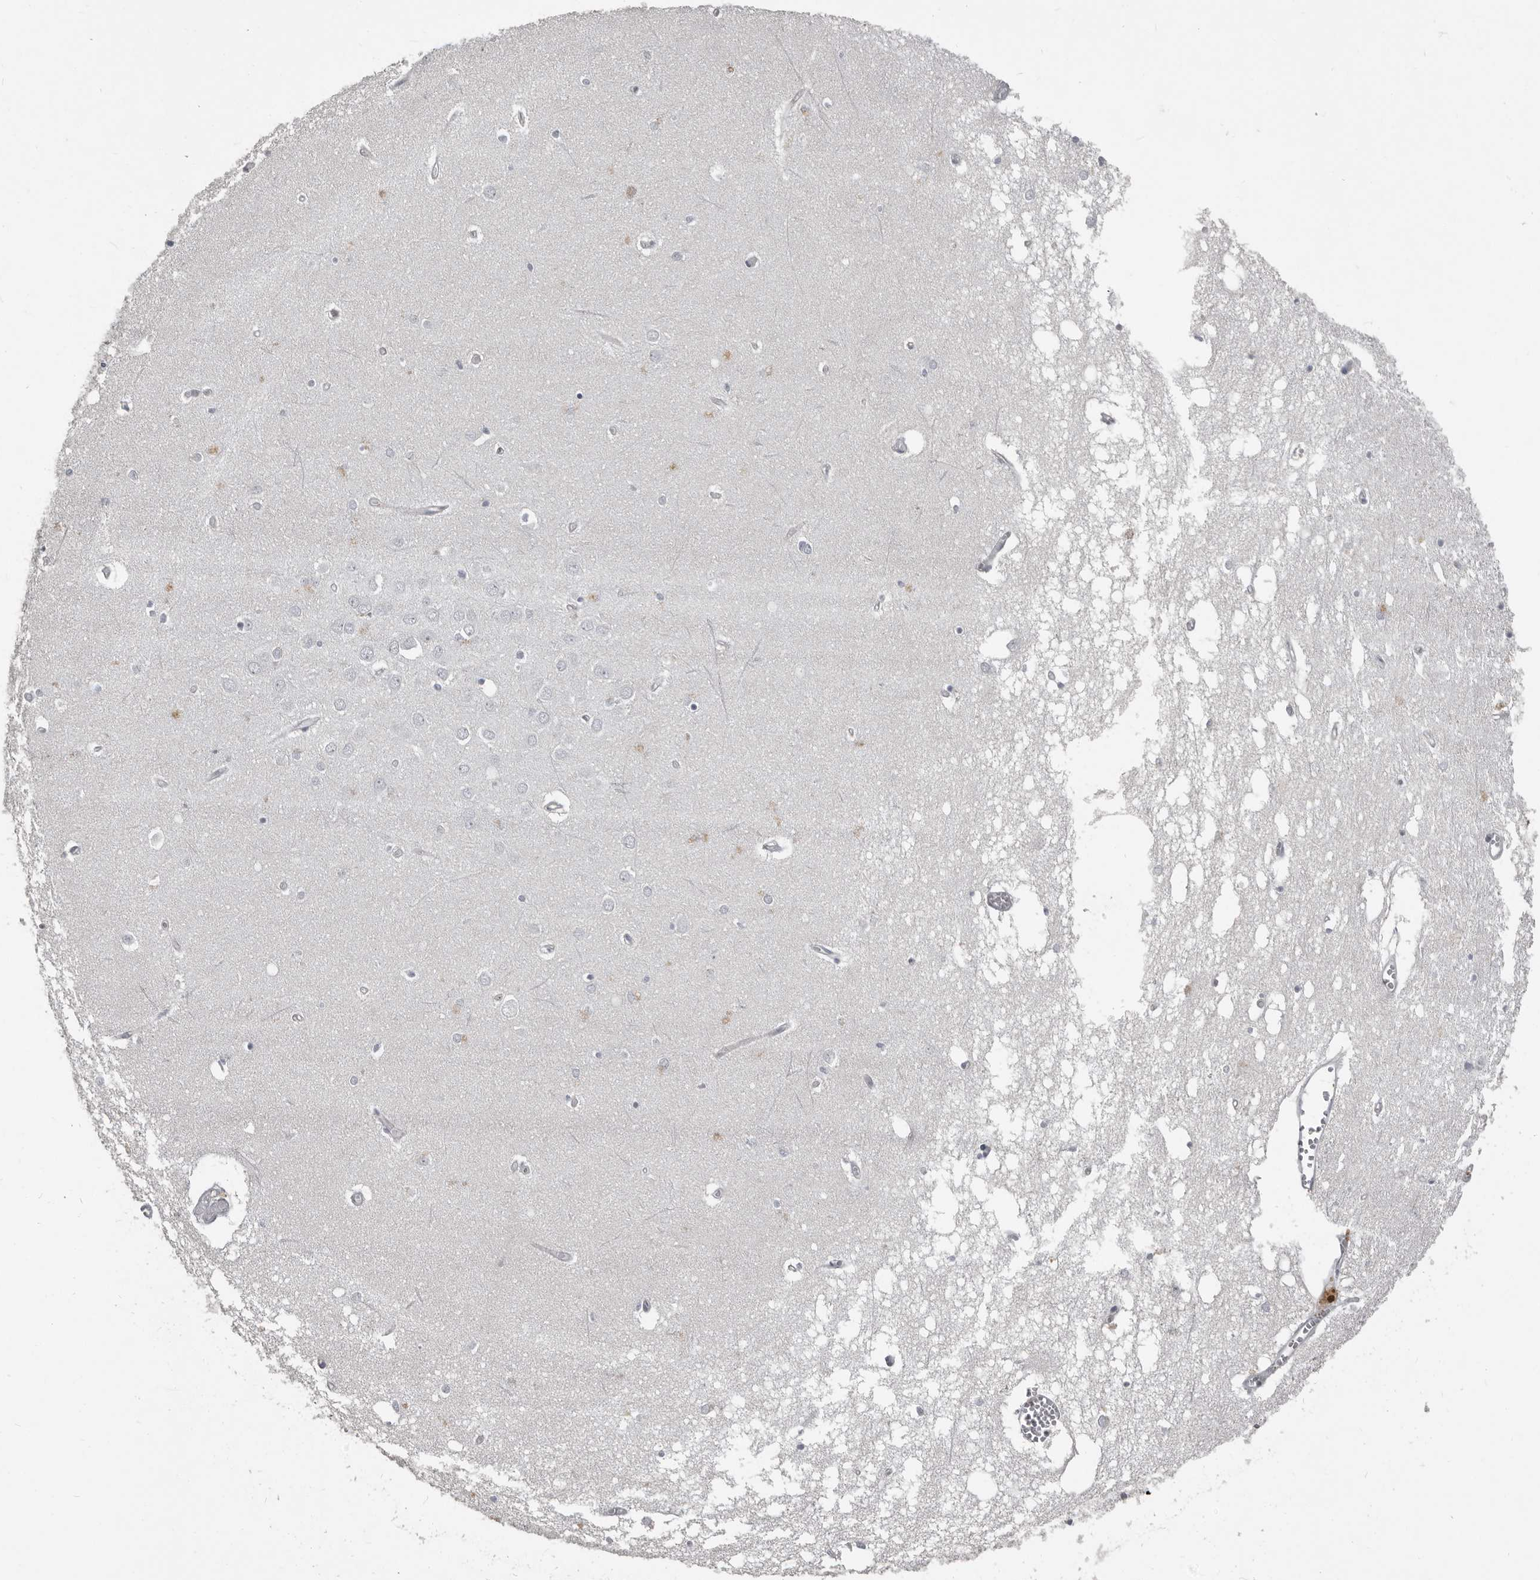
{"staining": {"intensity": "negative", "quantity": "none", "location": "none"}, "tissue": "hippocampus", "cell_type": "Glial cells", "image_type": "normal", "snomed": [{"axis": "morphology", "description": "Normal tissue, NOS"}, {"axis": "topography", "description": "Hippocampus"}], "caption": "This is an immunohistochemistry micrograph of normal hippocampus. There is no staining in glial cells.", "gene": "CA6", "patient": {"sex": "male", "age": 70}}